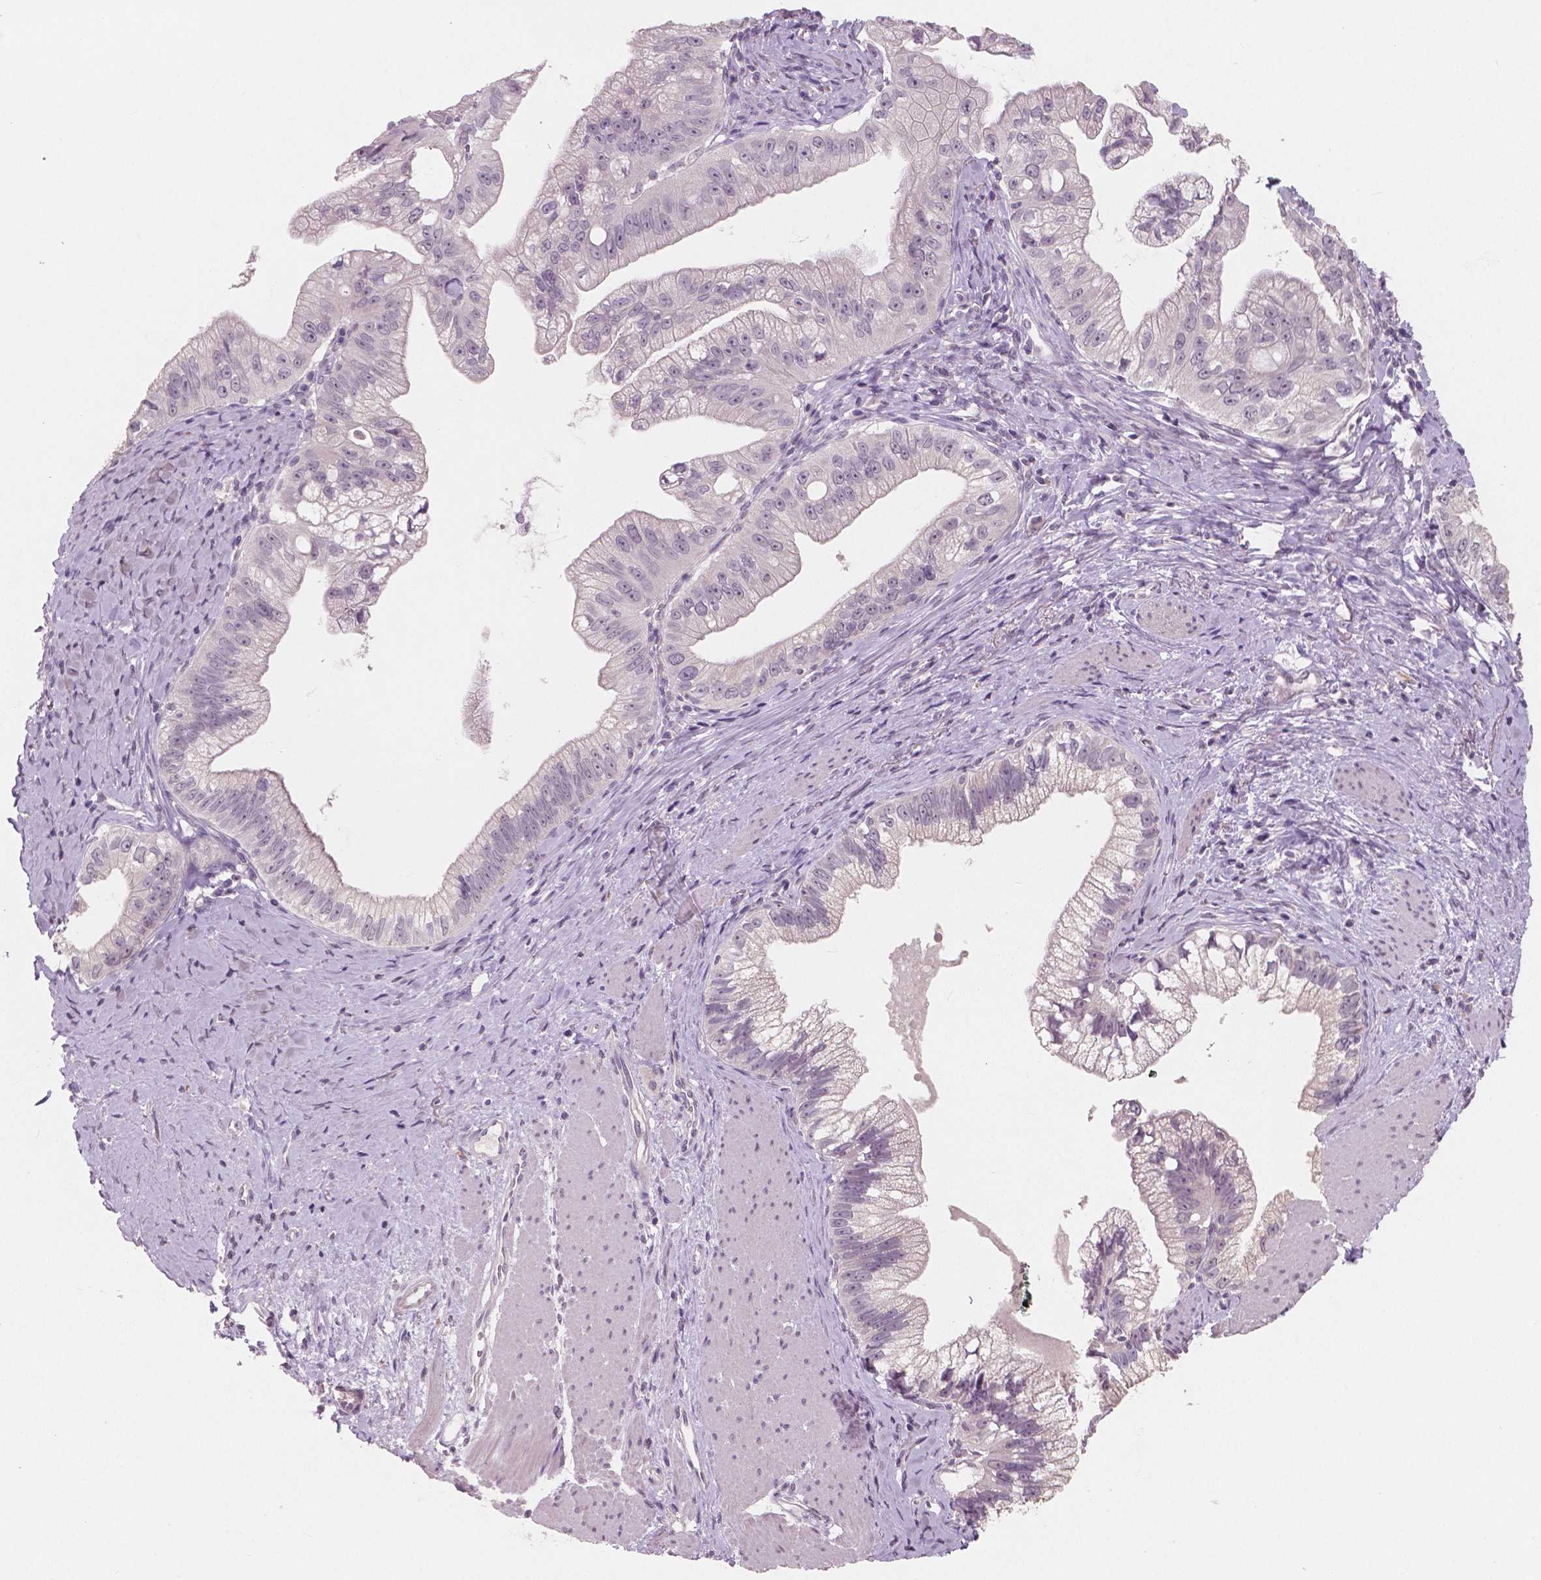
{"staining": {"intensity": "negative", "quantity": "none", "location": "none"}, "tissue": "pancreatic cancer", "cell_type": "Tumor cells", "image_type": "cancer", "snomed": [{"axis": "morphology", "description": "Adenocarcinoma, NOS"}, {"axis": "topography", "description": "Pancreas"}], "caption": "Protein analysis of pancreatic cancer shows no significant staining in tumor cells.", "gene": "RNASE7", "patient": {"sex": "male", "age": 70}}